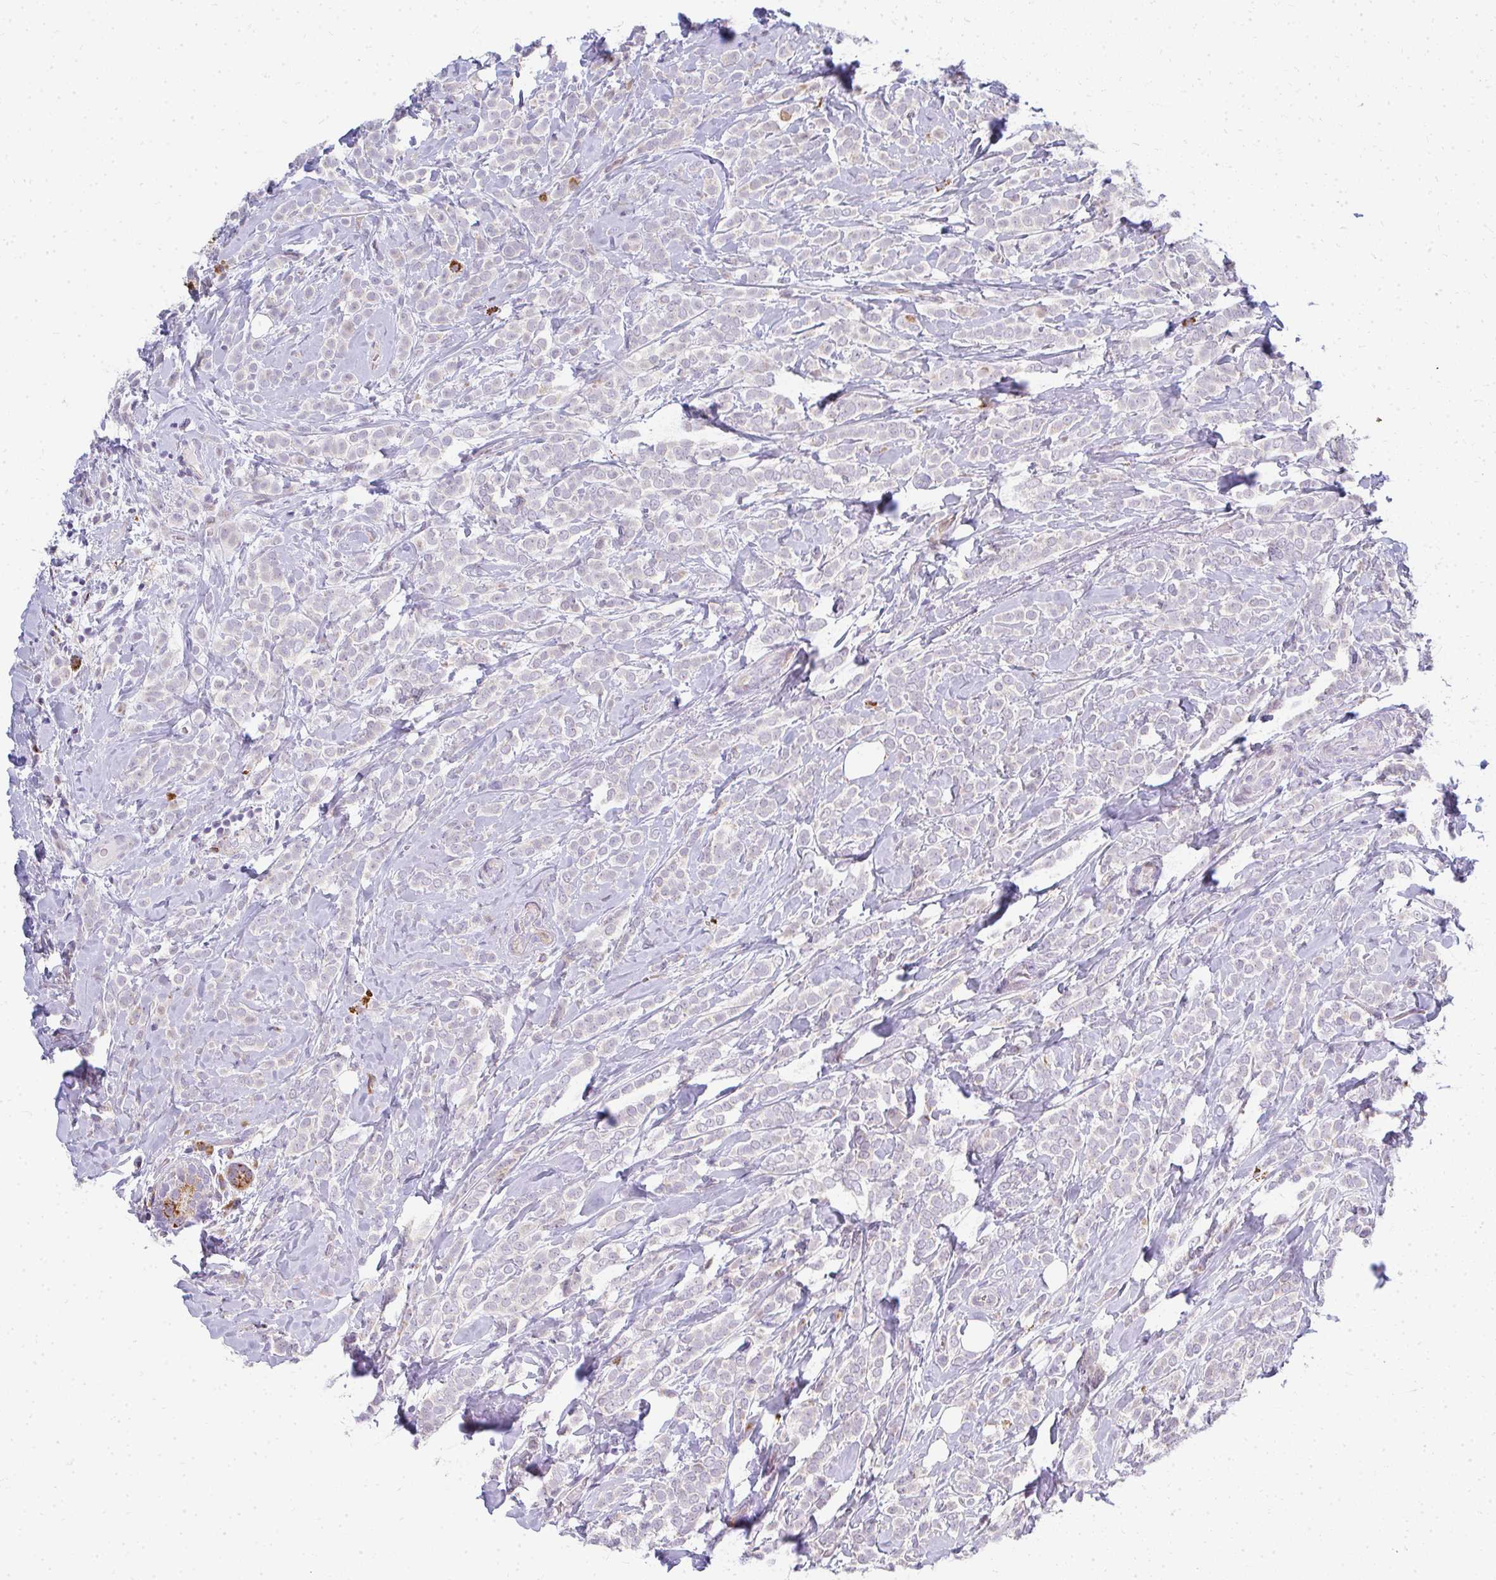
{"staining": {"intensity": "negative", "quantity": "none", "location": "none"}, "tissue": "breast cancer", "cell_type": "Tumor cells", "image_type": "cancer", "snomed": [{"axis": "morphology", "description": "Lobular carcinoma"}, {"axis": "topography", "description": "Breast"}], "caption": "An immunohistochemistry (IHC) image of breast cancer (lobular carcinoma) is shown. There is no staining in tumor cells of breast cancer (lobular carcinoma). (Stains: DAB immunohistochemistry with hematoxylin counter stain, Microscopy: brightfield microscopy at high magnification).", "gene": "PLA2G5", "patient": {"sex": "female", "age": 49}}